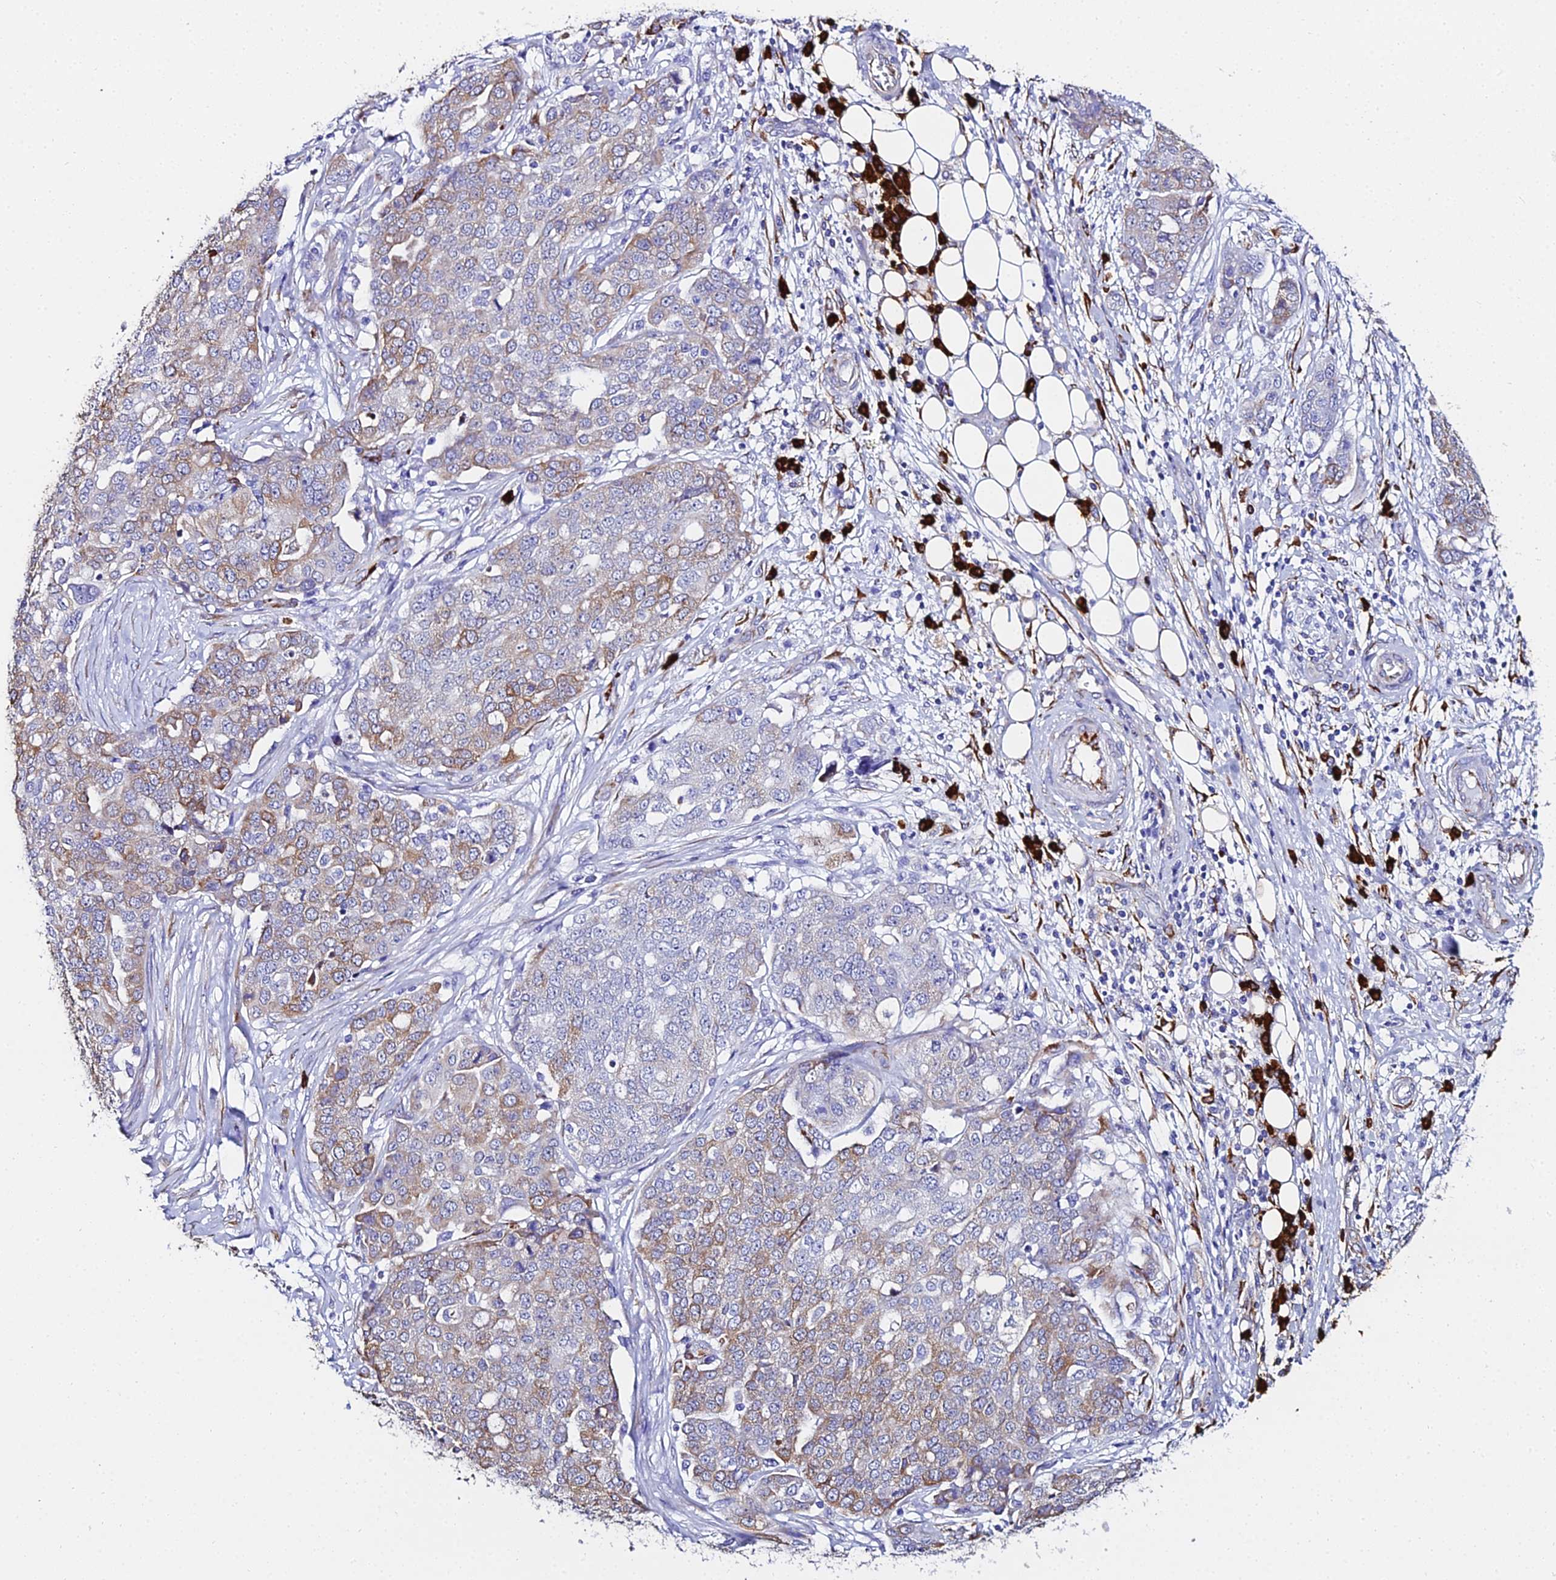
{"staining": {"intensity": "moderate", "quantity": "<25%", "location": "cytoplasmic/membranous"}, "tissue": "ovarian cancer", "cell_type": "Tumor cells", "image_type": "cancer", "snomed": [{"axis": "morphology", "description": "Cystadenocarcinoma, serous, NOS"}, {"axis": "topography", "description": "Soft tissue"}, {"axis": "topography", "description": "Ovary"}], "caption": "The micrograph exhibits a brown stain indicating the presence of a protein in the cytoplasmic/membranous of tumor cells in ovarian cancer. The staining was performed using DAB (3,3'-diaminobenzidine) to visualize the protein expression in brown, while the nuclei were stained in blue with hematoxylin (Magnification: 20x).", "gene": "TXNDC5", "patient": {"sex": "female", "age": 57}}